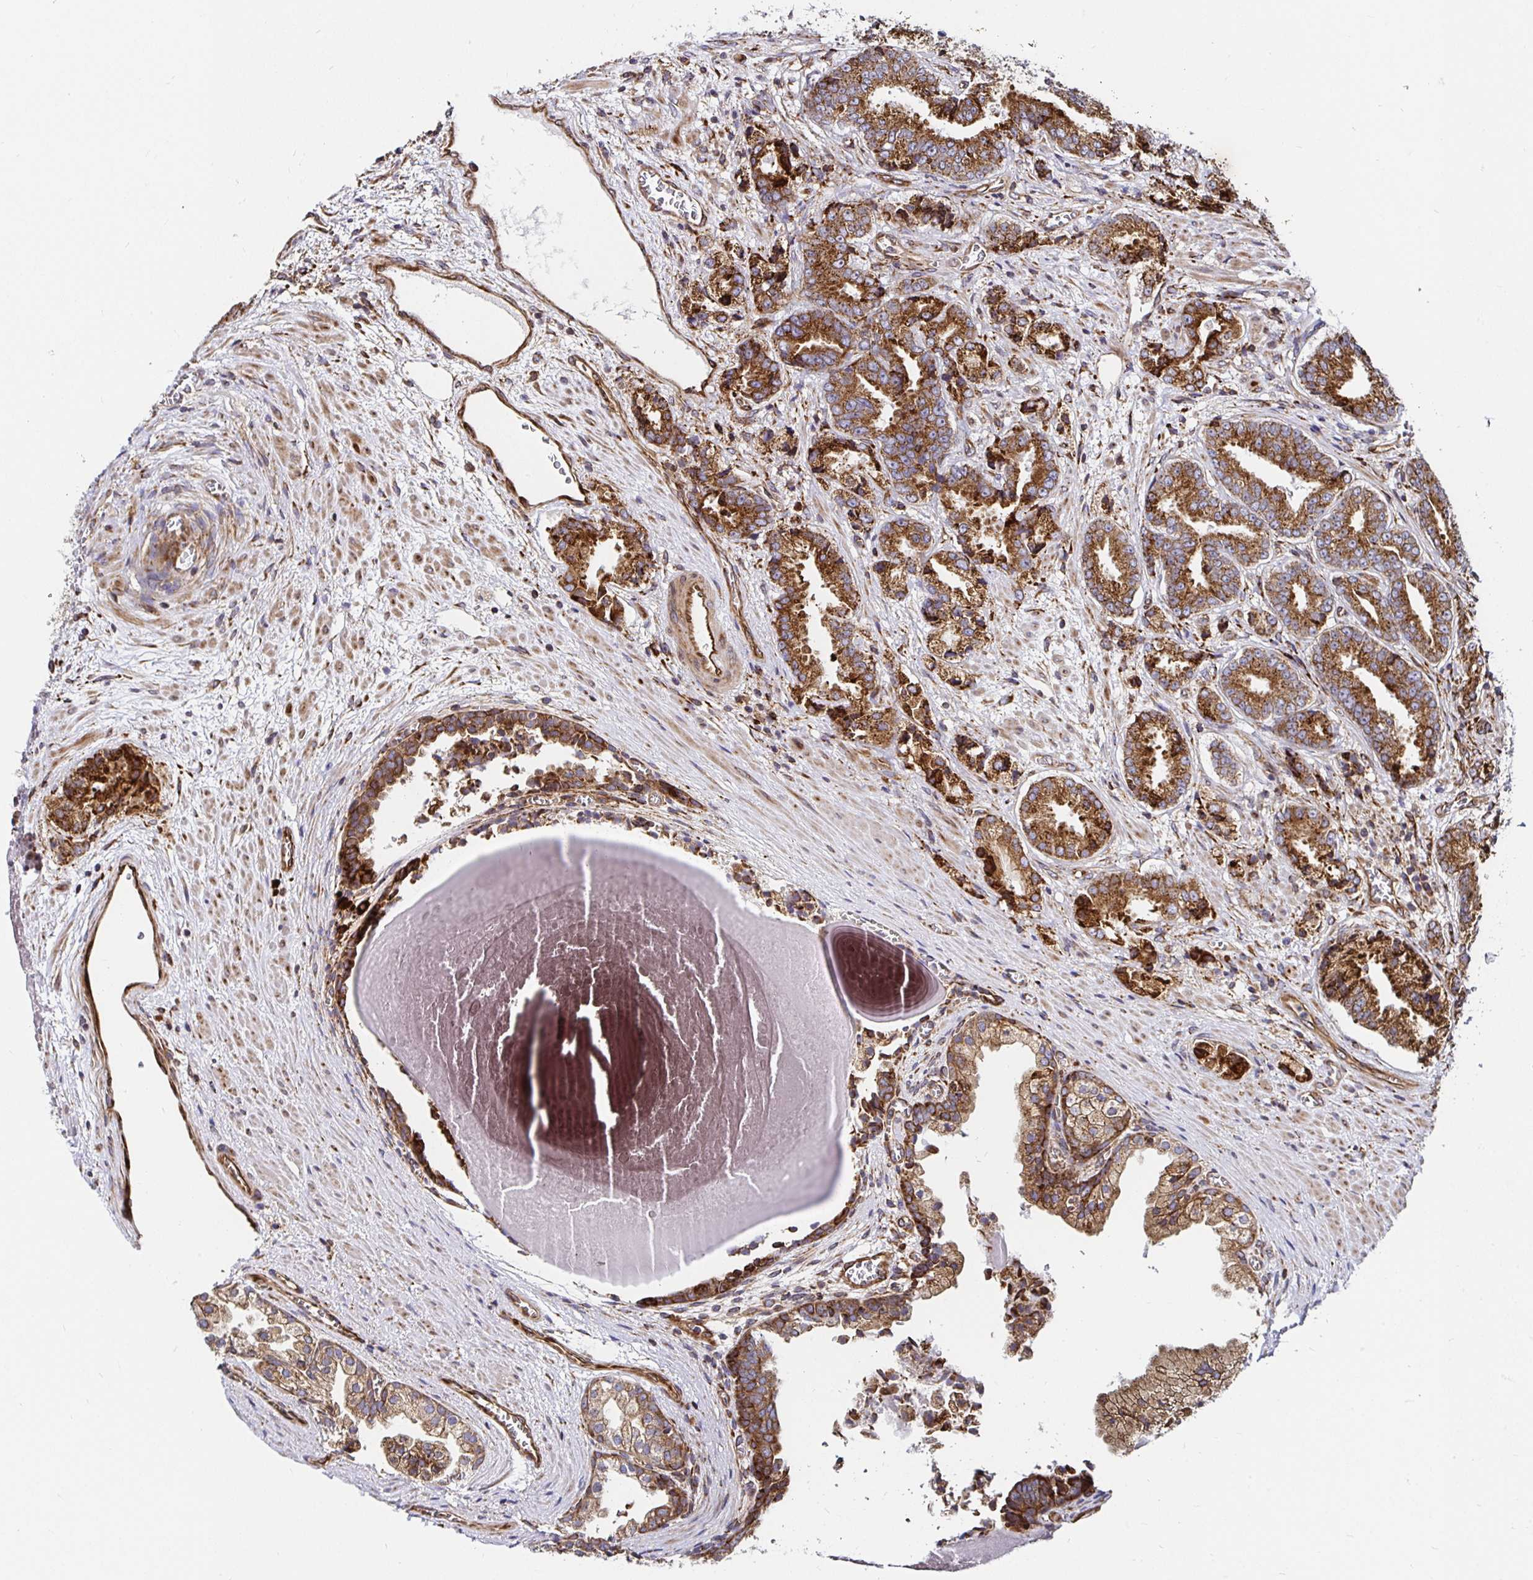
{"staining": {"intensity": "strong", "quantity": ">75%", "location": "cytoplasmic/membranous"}, "tissue": "prostate cancer", "cell_type": "Tumor cells", "image_type": "cancer", "snomed": [{"axis": "morphology", "description": "Adenocarcinoma, High grade"}, {"axis": "topography", "description": "Prostate and seminal vesicle, NOS"}], "caption": "High-grade adenocarcinoma (prostate) was stained to show a protein in brown. There is high levels of strong cytoplasmic/membranous positivity in approximately >75% of tumor cells.", "gene": "SMYD3", "patient": {"sex": "male", "age": 61}}